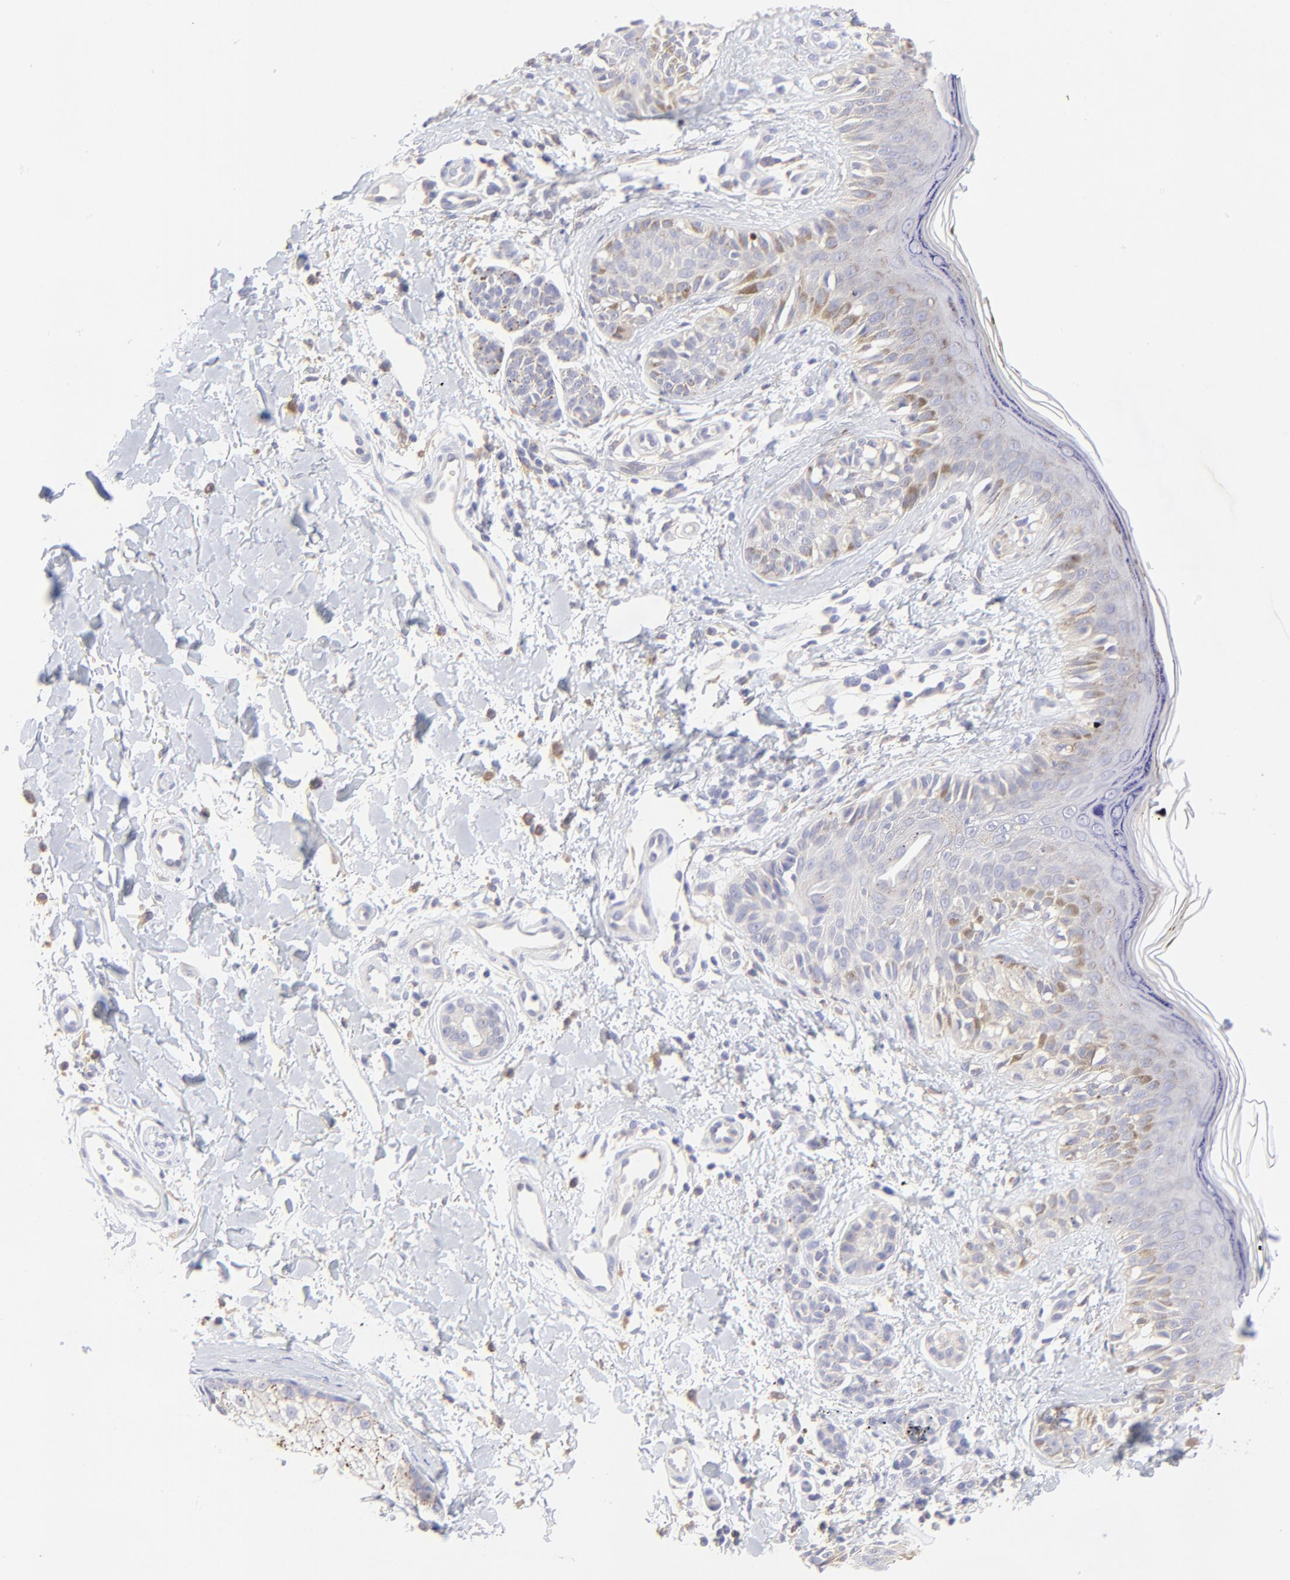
{"staining": {"intensity": "negative", "quantity": "none", "location": "none"}, "tissue": "melanoma", "cell_type": "Tumor cells", "image_type": "cancer", "snomed": [{"axis": "morphology", "description": "Normal tissue, NOS"}, {"axis": "morphology", "description": "Malignant melanoma, NOS"}, {"axis": "topography", "description": "Skin"}], "caption": "A histopathology image of human malignant melanoma is negative for staining in tumor cells.", "gene": "LHFPL1", "patient": {"sex": "male", "age": 83}}